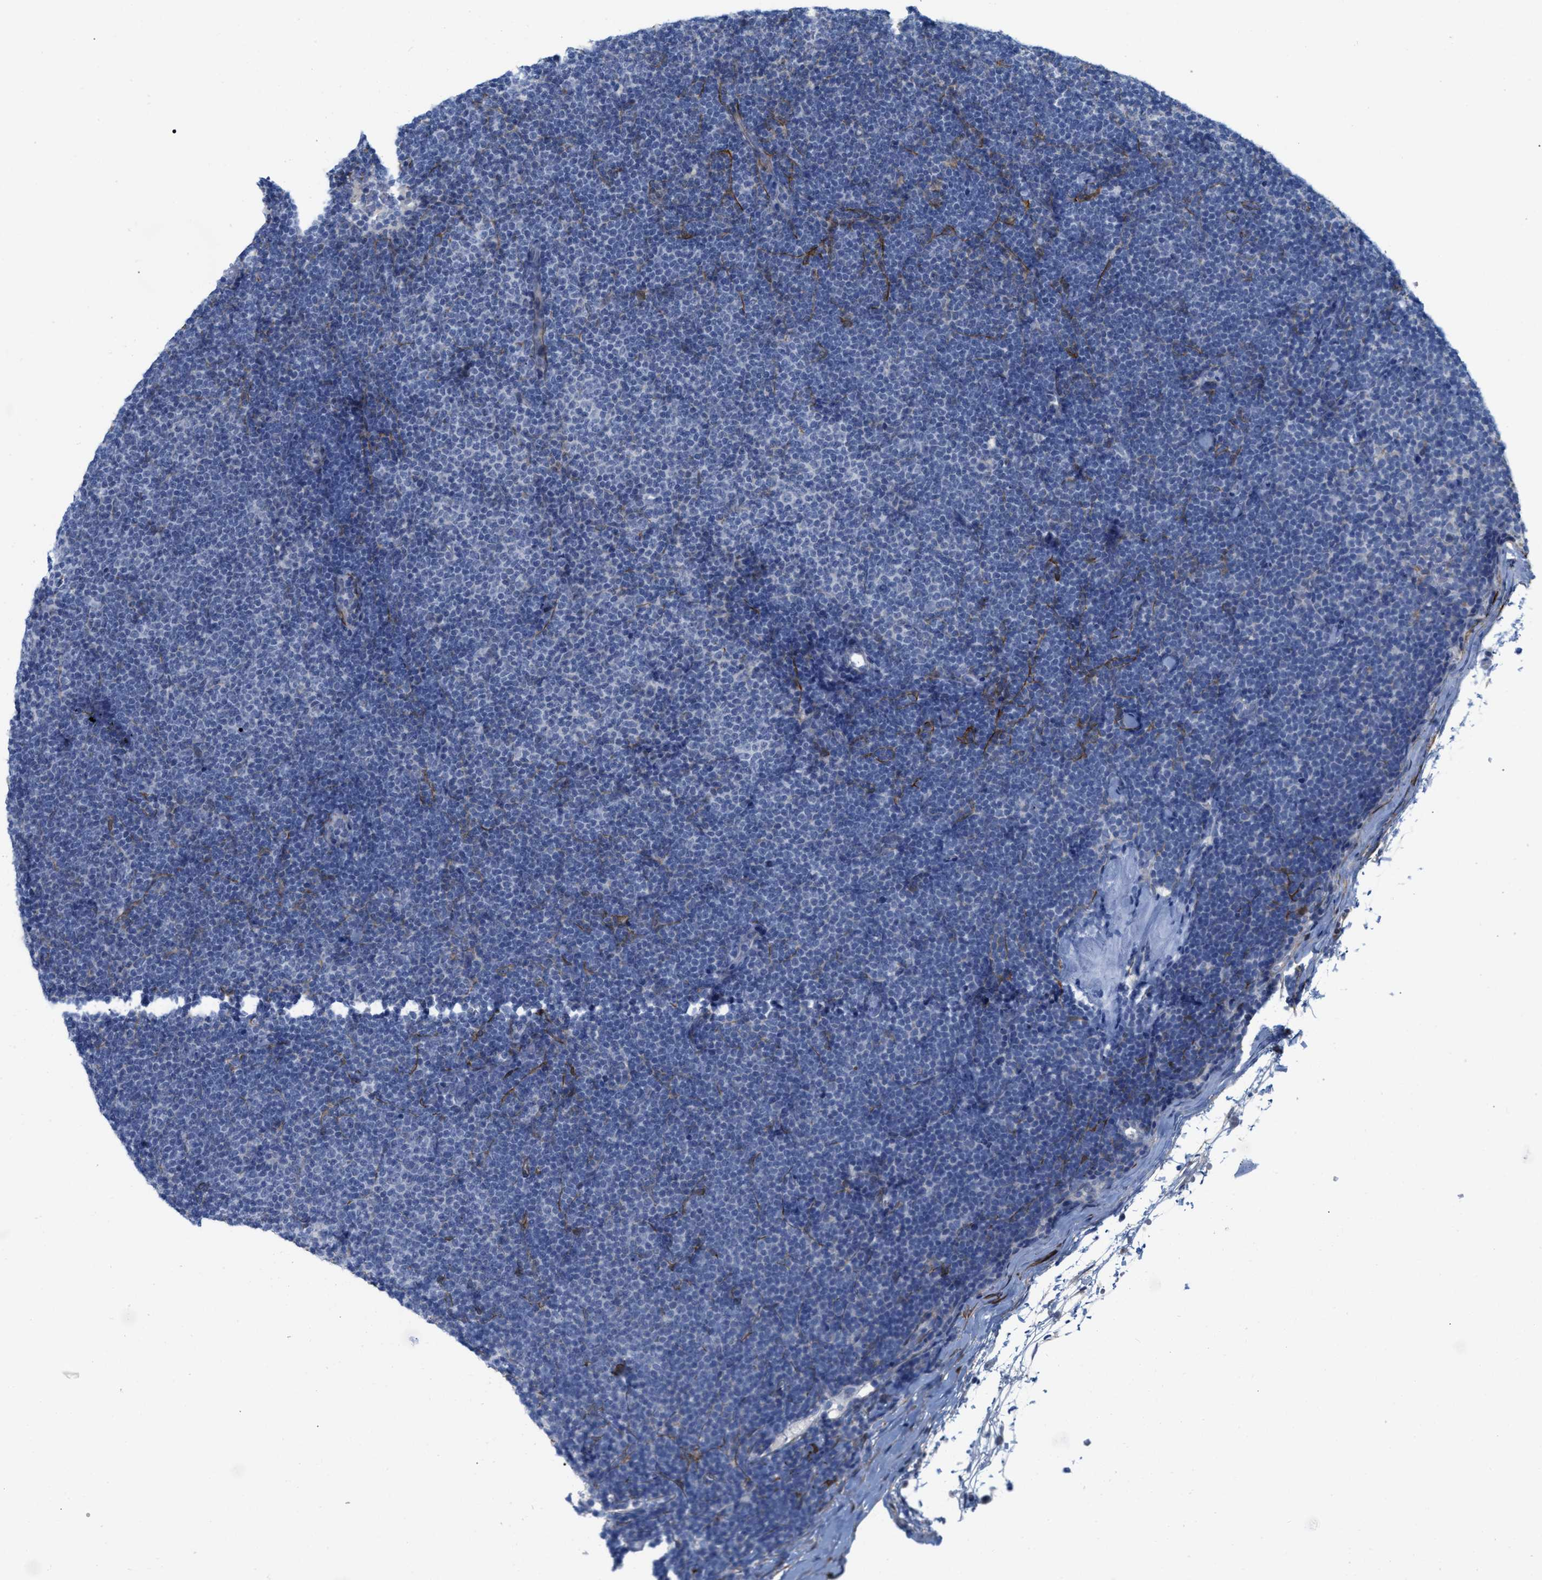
{"staining": {"intensity": "negative", "quantity": "none", "location": "none"}, "tissue": "lymphoma", "cell_type": "Tumor cells", "image_type": "cancer", "snomed": [{"axis": "morphology", "description": "Malignant lymphoma, non-Hodgkin's type, Low grade"}, {"axis": "topography", "description": "Lymph node"}], "caption": "Low-grade malignant lymphoma, non-Hodgkin's type was stained to show a protein in brown. There is no significant staining in tumor cells. (DAB (3,3'-diaminobenzidine) immunohistochemistry (IHC) with hematoxylin counter stain).", "gene": "TAGLN", "patient": {"sex": "female", "age": 53}}